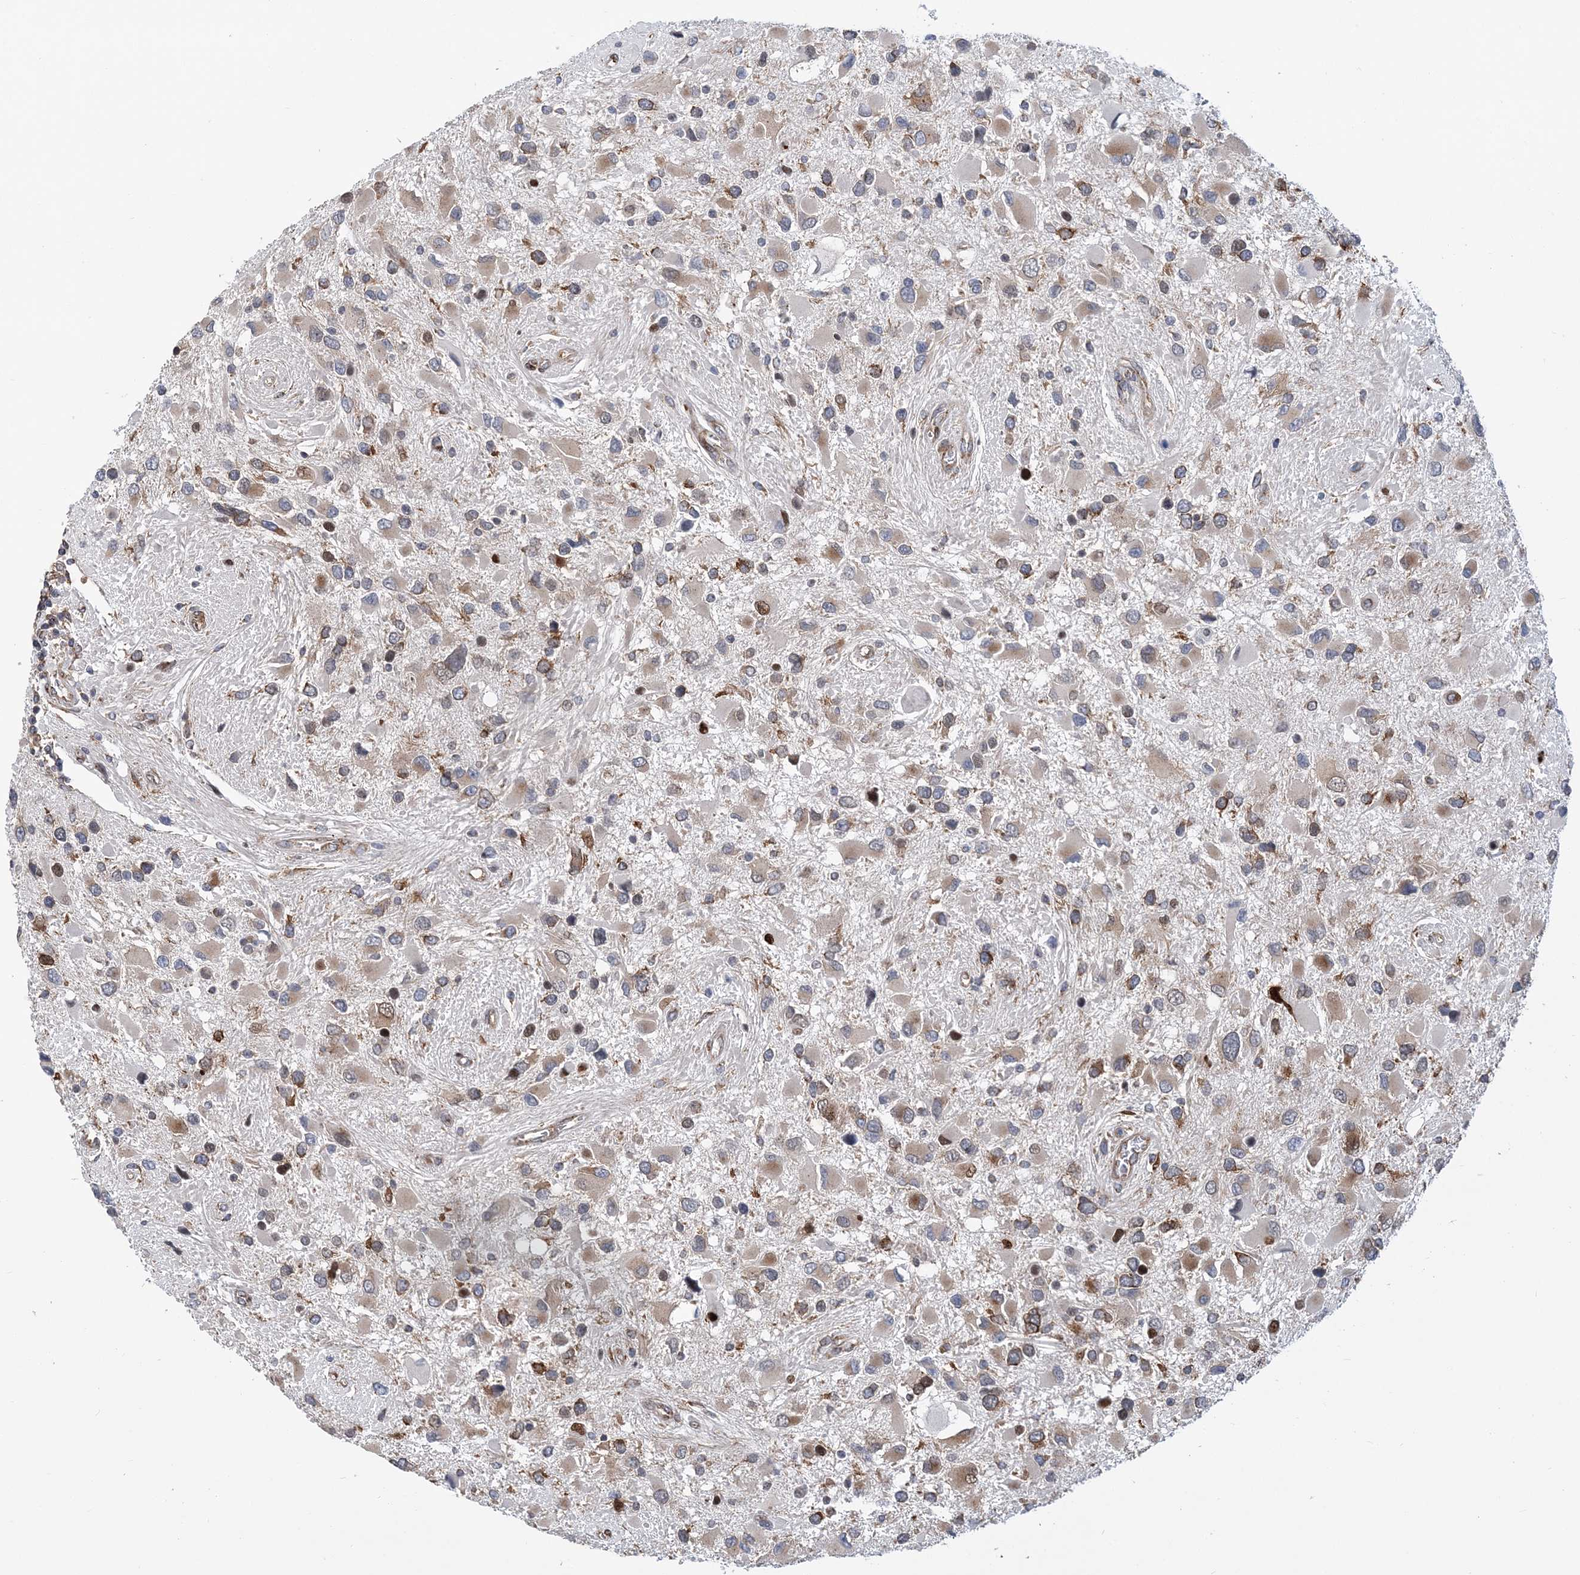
{"staining": {"intensity": "moderate", "quantity": "<25%", "location": "cytoplasmic/membranous"}, "tissue": "glioma", "cell_type": "Tumor cells", "image_type": "cancer", "snomed": [{"axis": "morphology", "description": "Glioma, malignant, High grade"}, {"axis": "topography", "description": "Brain"}], "caption": "Moderate cytoplasmic/membranous protein expression is identified in approximately <25% of tumor cells in malignant glioma (high-grade).", "gene": "PHF1", "patient": {"sex": "male", "age": 53}}